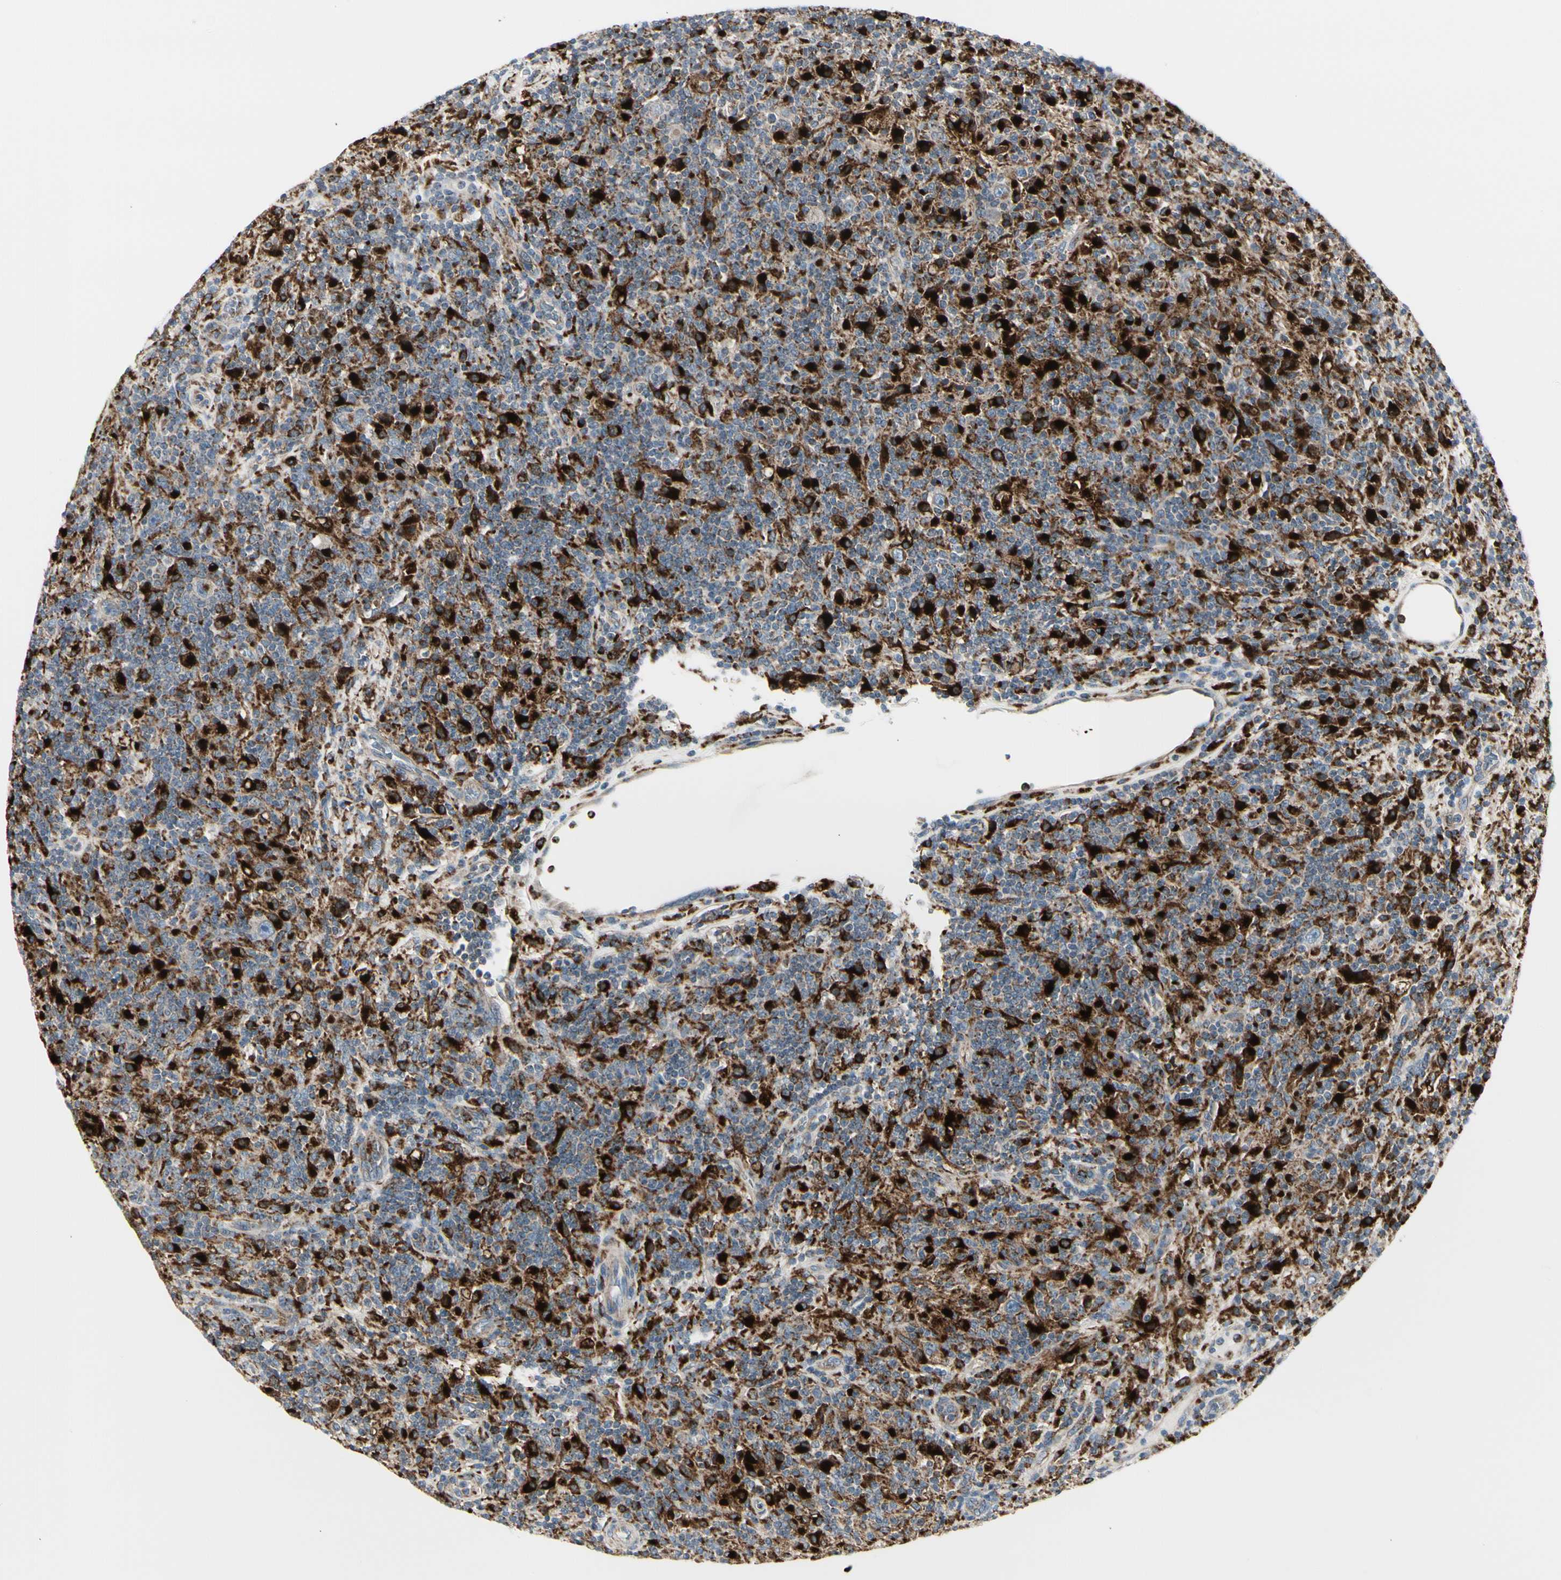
{"staining": {"intensity": "negative", "quantity": "none", "location": "none"}, "tissue": "lymphoma", "cell_type": "Tumor cells", "image_type": "cancer", "snomed": [{"axis": "morphology", "description": "Hodgkin's disease, NOS"}, {"axis": "topography", "description": "Lymph node"}], "caption": "This is a image of immunohistochemistry (IHC) staining of lymphoma, which shows no positivity in tumor cells.", "gene": "ATP6V1B2", "patient": {"sex": "male", "age": 70}}